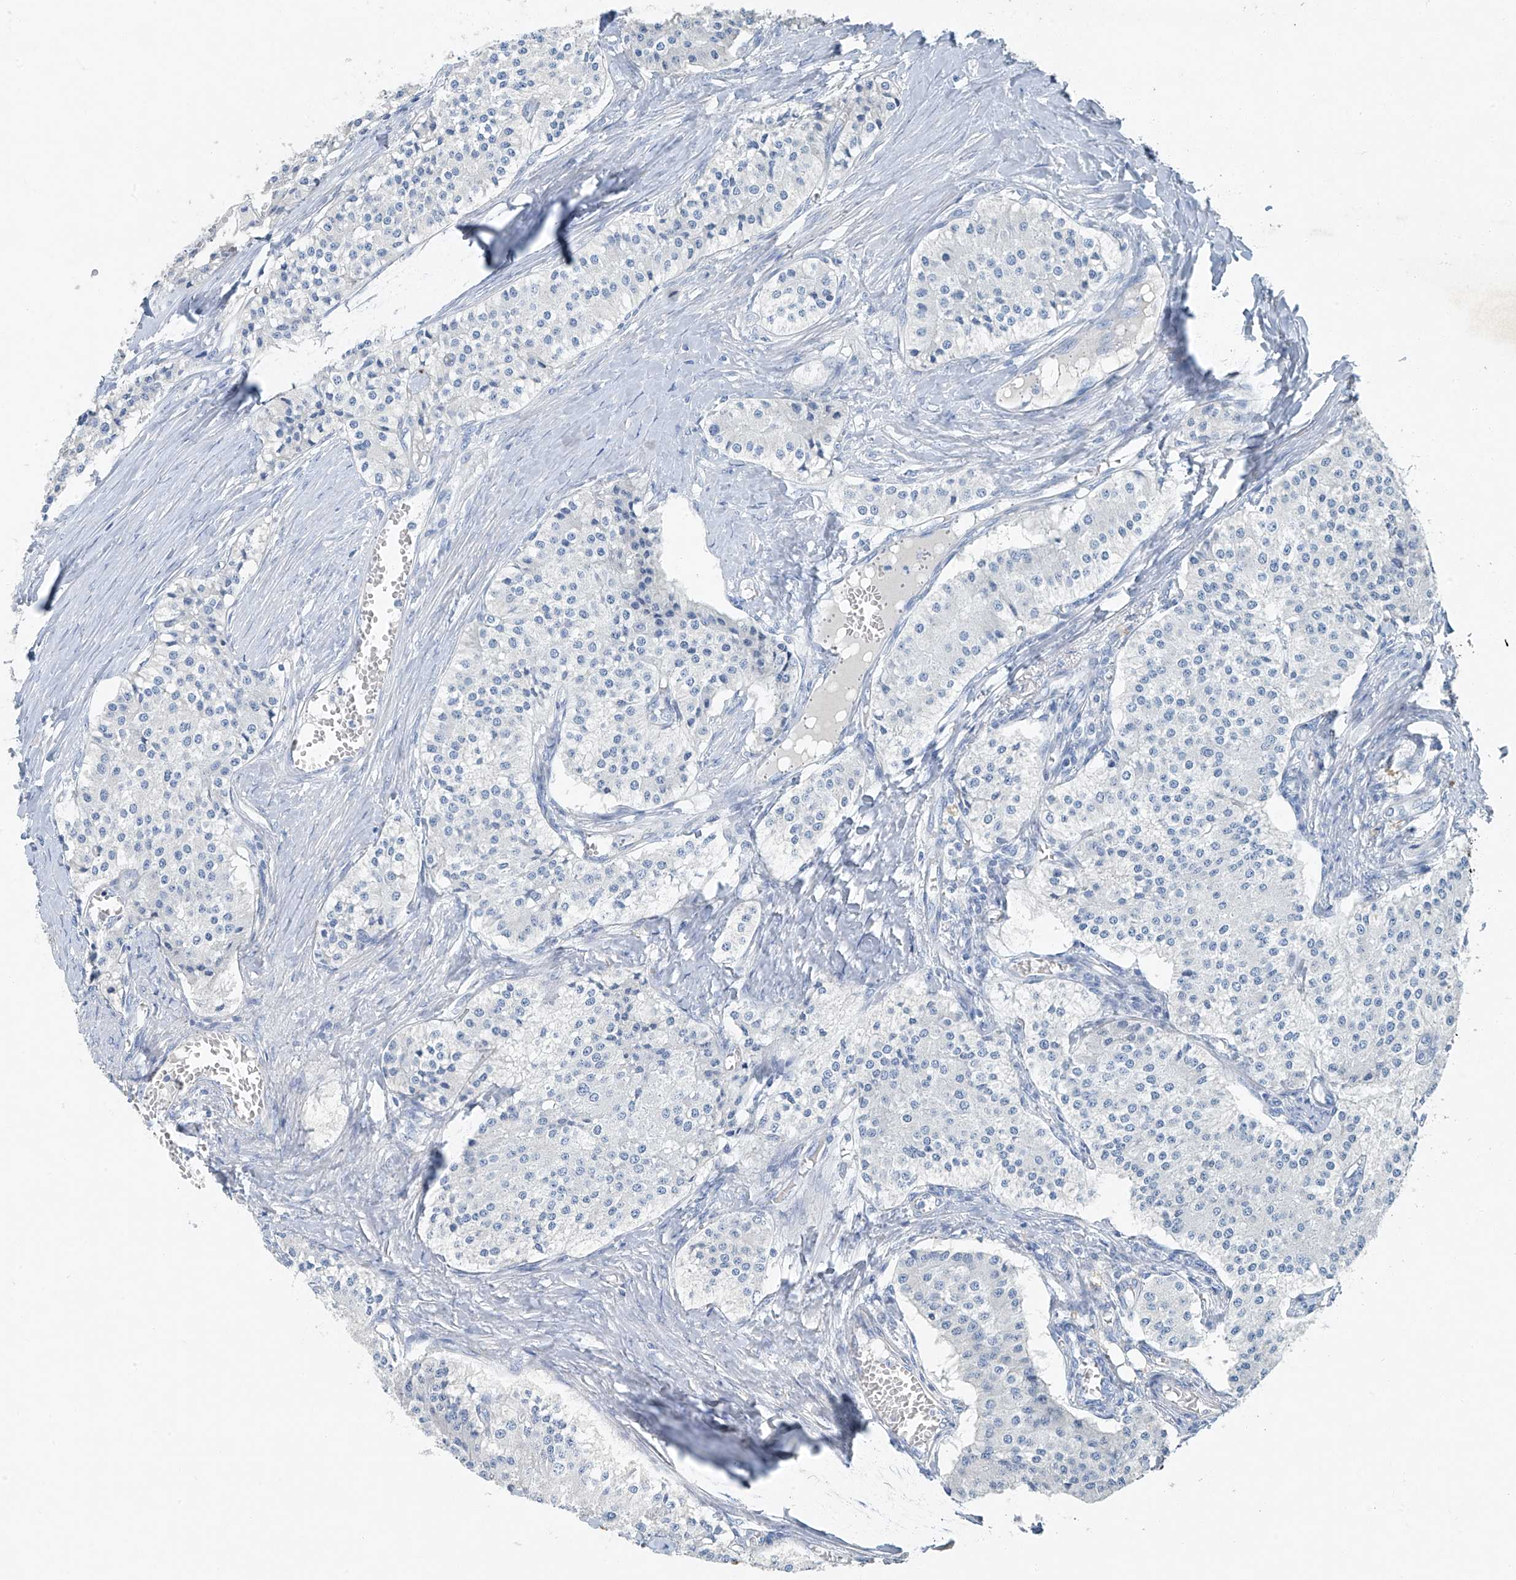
{"staining": {"intensity": "negative", "quantity": "none", "location": "none"}, "tissue": "carcinoid", "cell_type": "Tumor cells", "image_type": "cancer", "snomed": [{"axis": "morphology", "description": "Carcinoid, malignant, NOS"}, {"axis": "topography", "description": "Colon"}], "caption": "Immunohistochemical staining of human carcinoid exhibits no significant expression in tumor cells.", "gene": "C1orf87", "patient": {"sex": "female", "age": 52}}